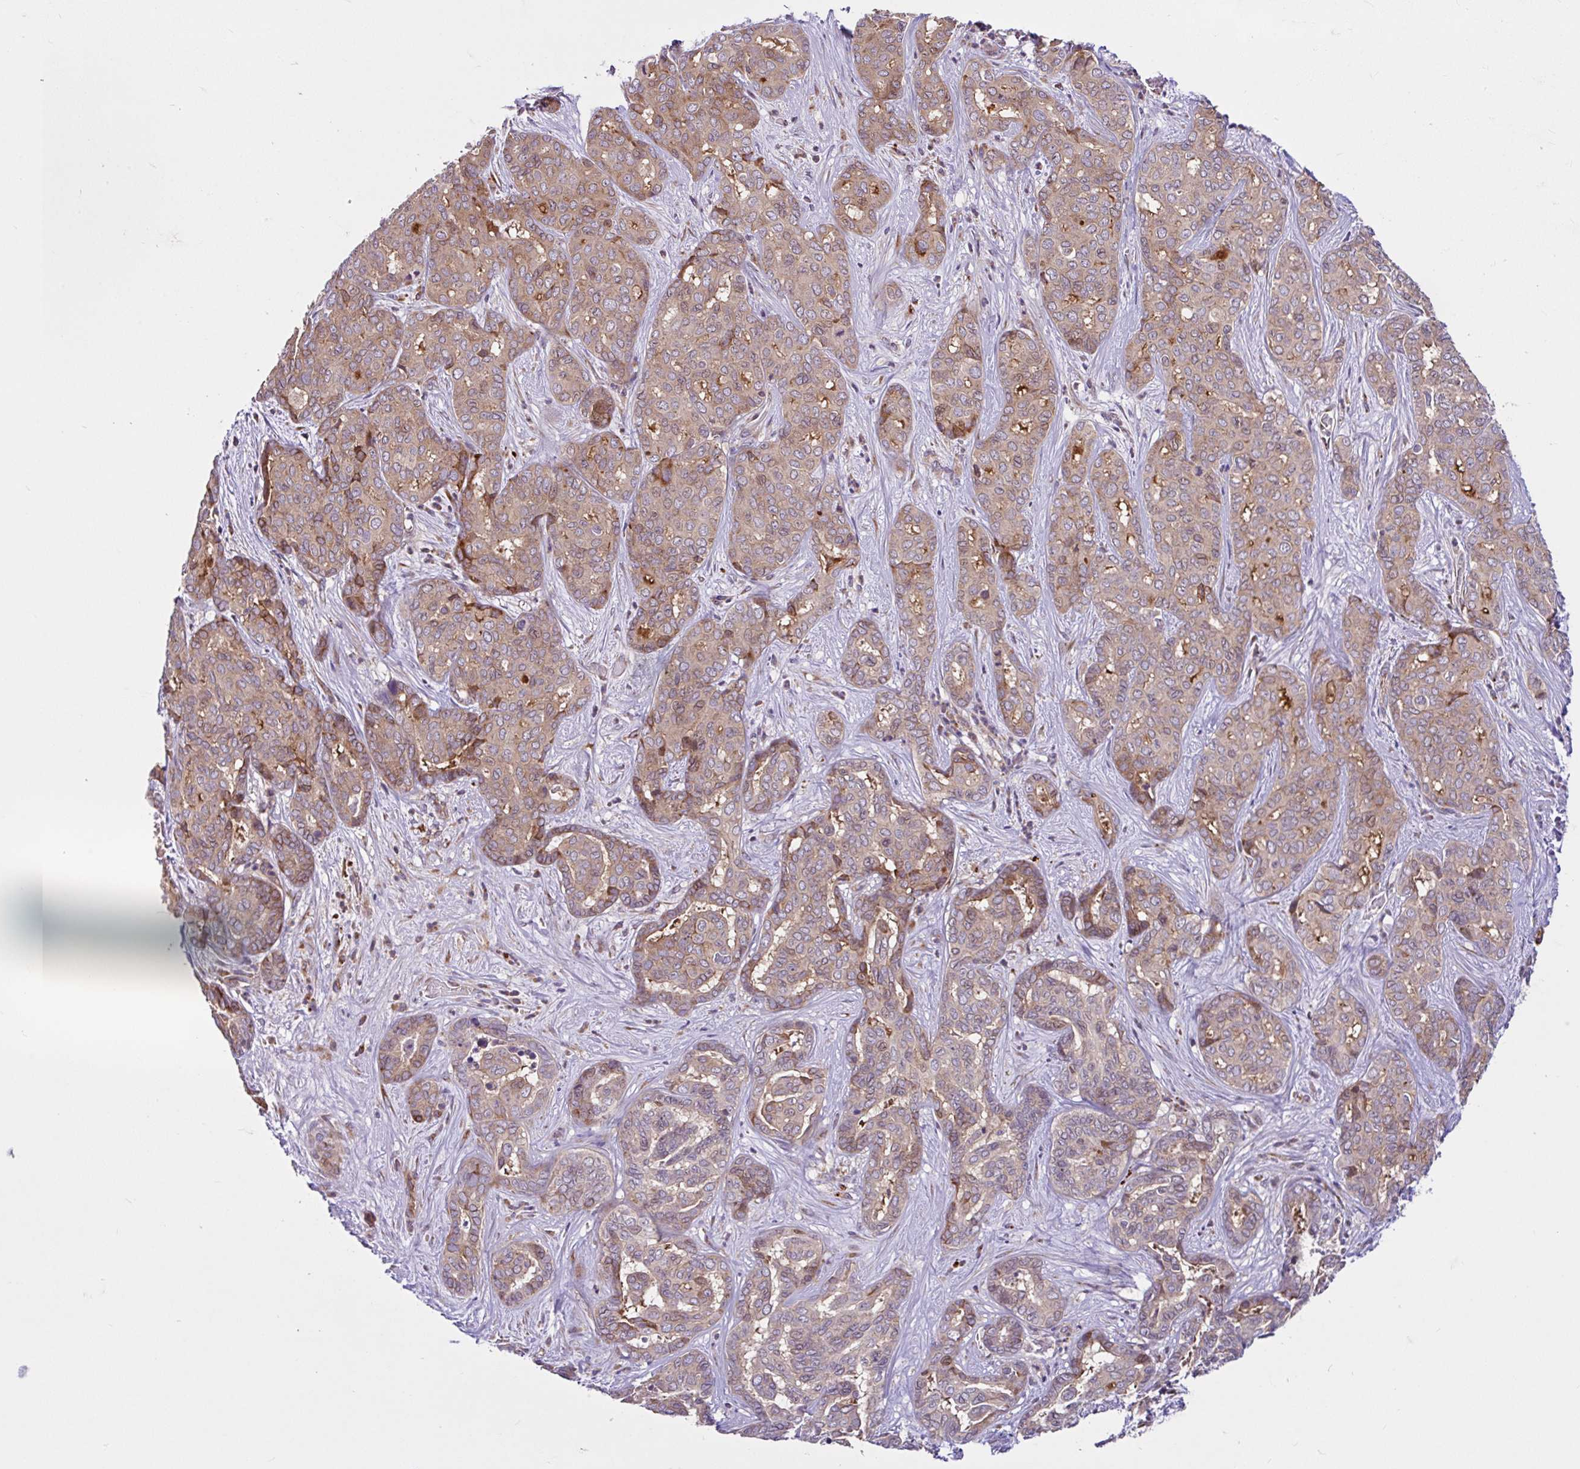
{"staining": {"intensity": "weak", "quantity": "25%-75%", "location": "cytoplasmic/membranous"}, "tissue": "liver cancer", "cell_type": "Tumor cells", "image_type": "cancer", "snomed": [{"axis": "morphology", "description": "Cholangiocarcinoma"}, {"axis": "topography", "description": "Liver"}], "caption": "Protein staining exhibits weak cytoplasmic/membranous positivity in approximately 25%-75% of tumor cells in liver cancer (cholangiocarcinoma).", "gene": "NTPCR", "patient": {"sex": "female", "age": 64}}